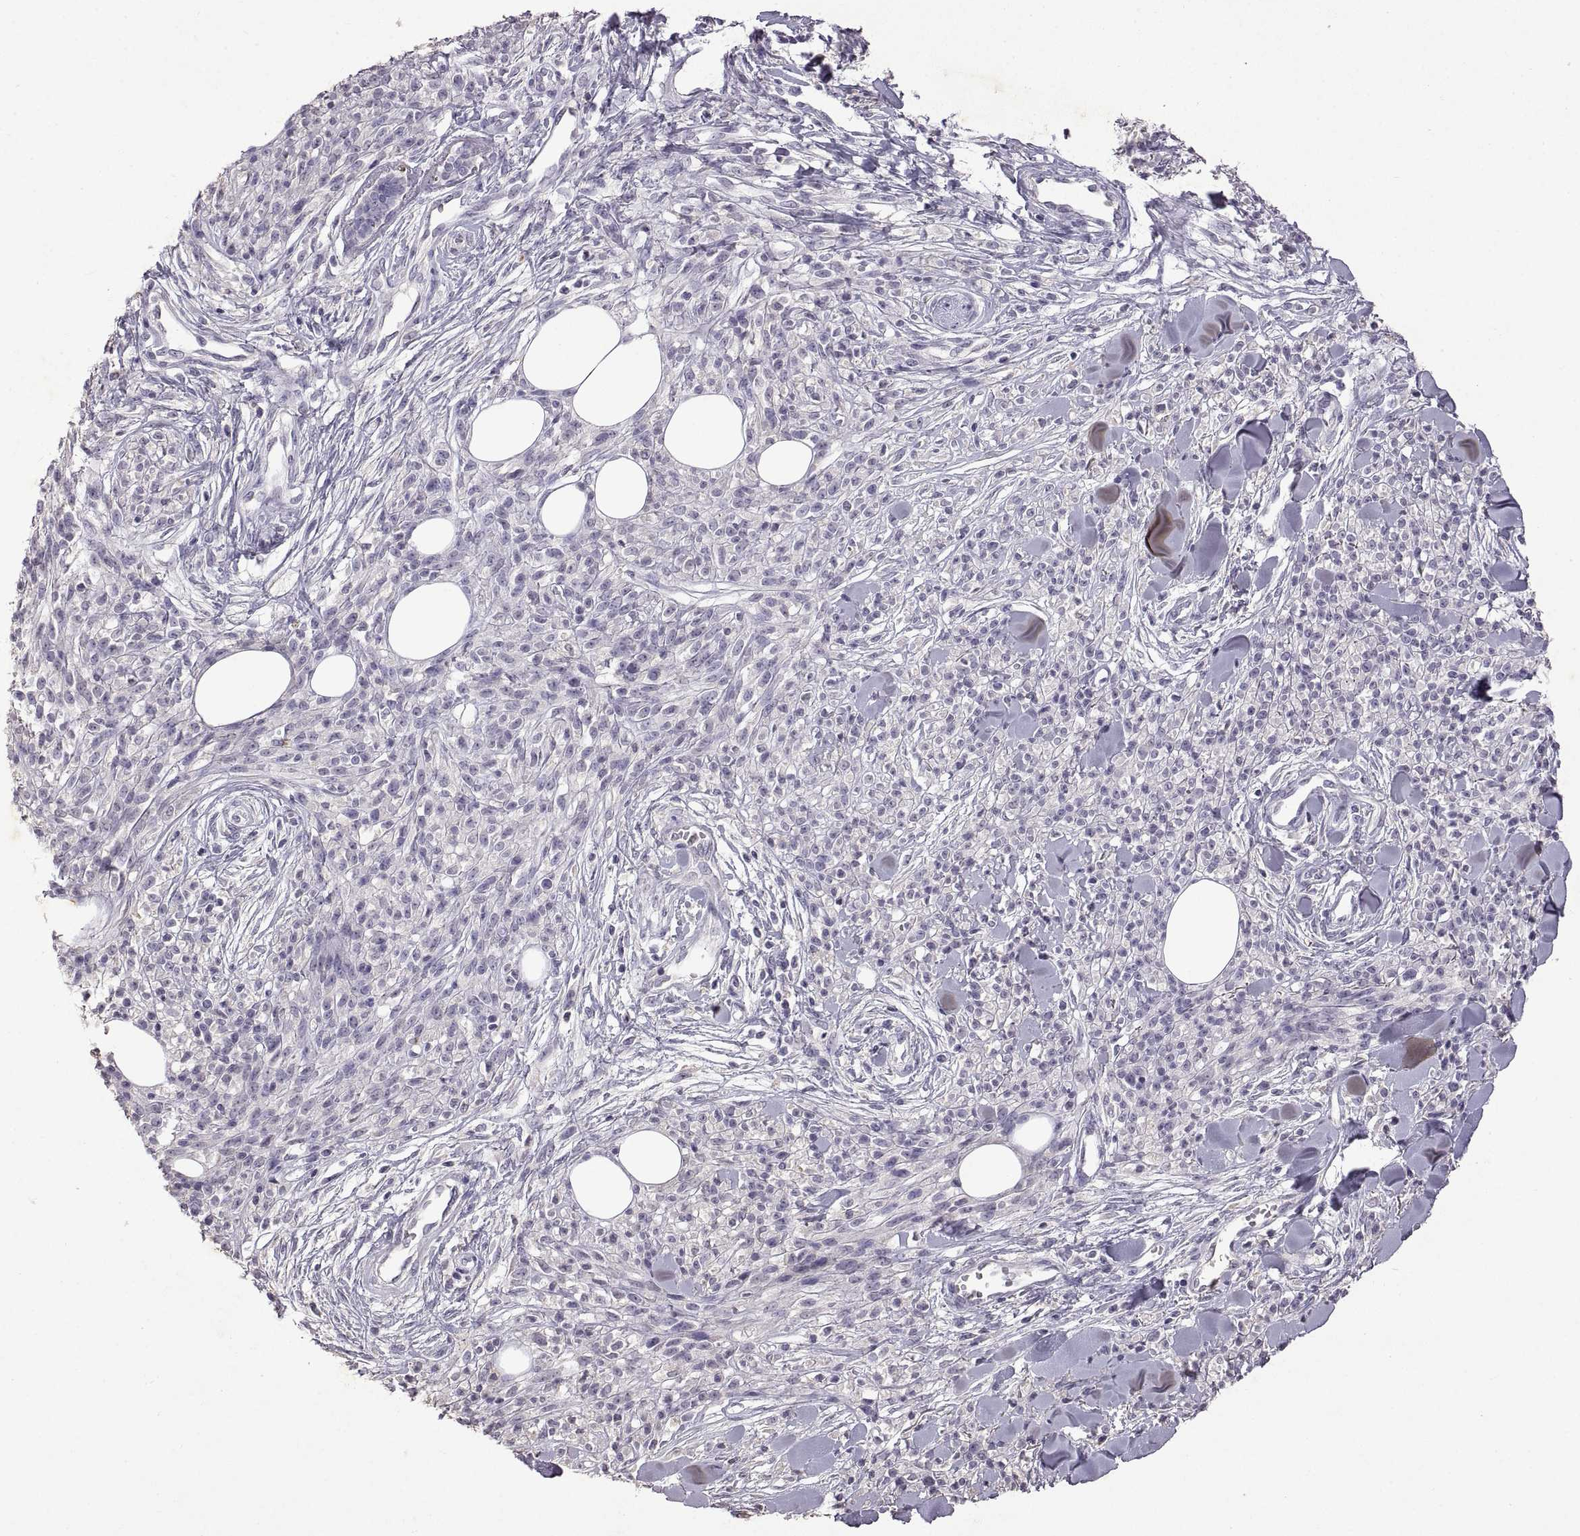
{"staining": {"intensity": "negative", "quantity": "none", "location": "none"}, "tissue": "melanoma", "cell_type": "Tumor cells", "image_type": "cancer", "snomed": [{"axis": "morphology", "description": "Malignant melanoma, NOS"}, {"axis": "topography", "description": "Skin"}, {"axis": "topography", "description": "Skin of trunk"}], "caption": "IHC of melanoma shows no positivity in tumor cells.", "gene": "DEFB136", "patient": {"sex": "male", "age": 74}}